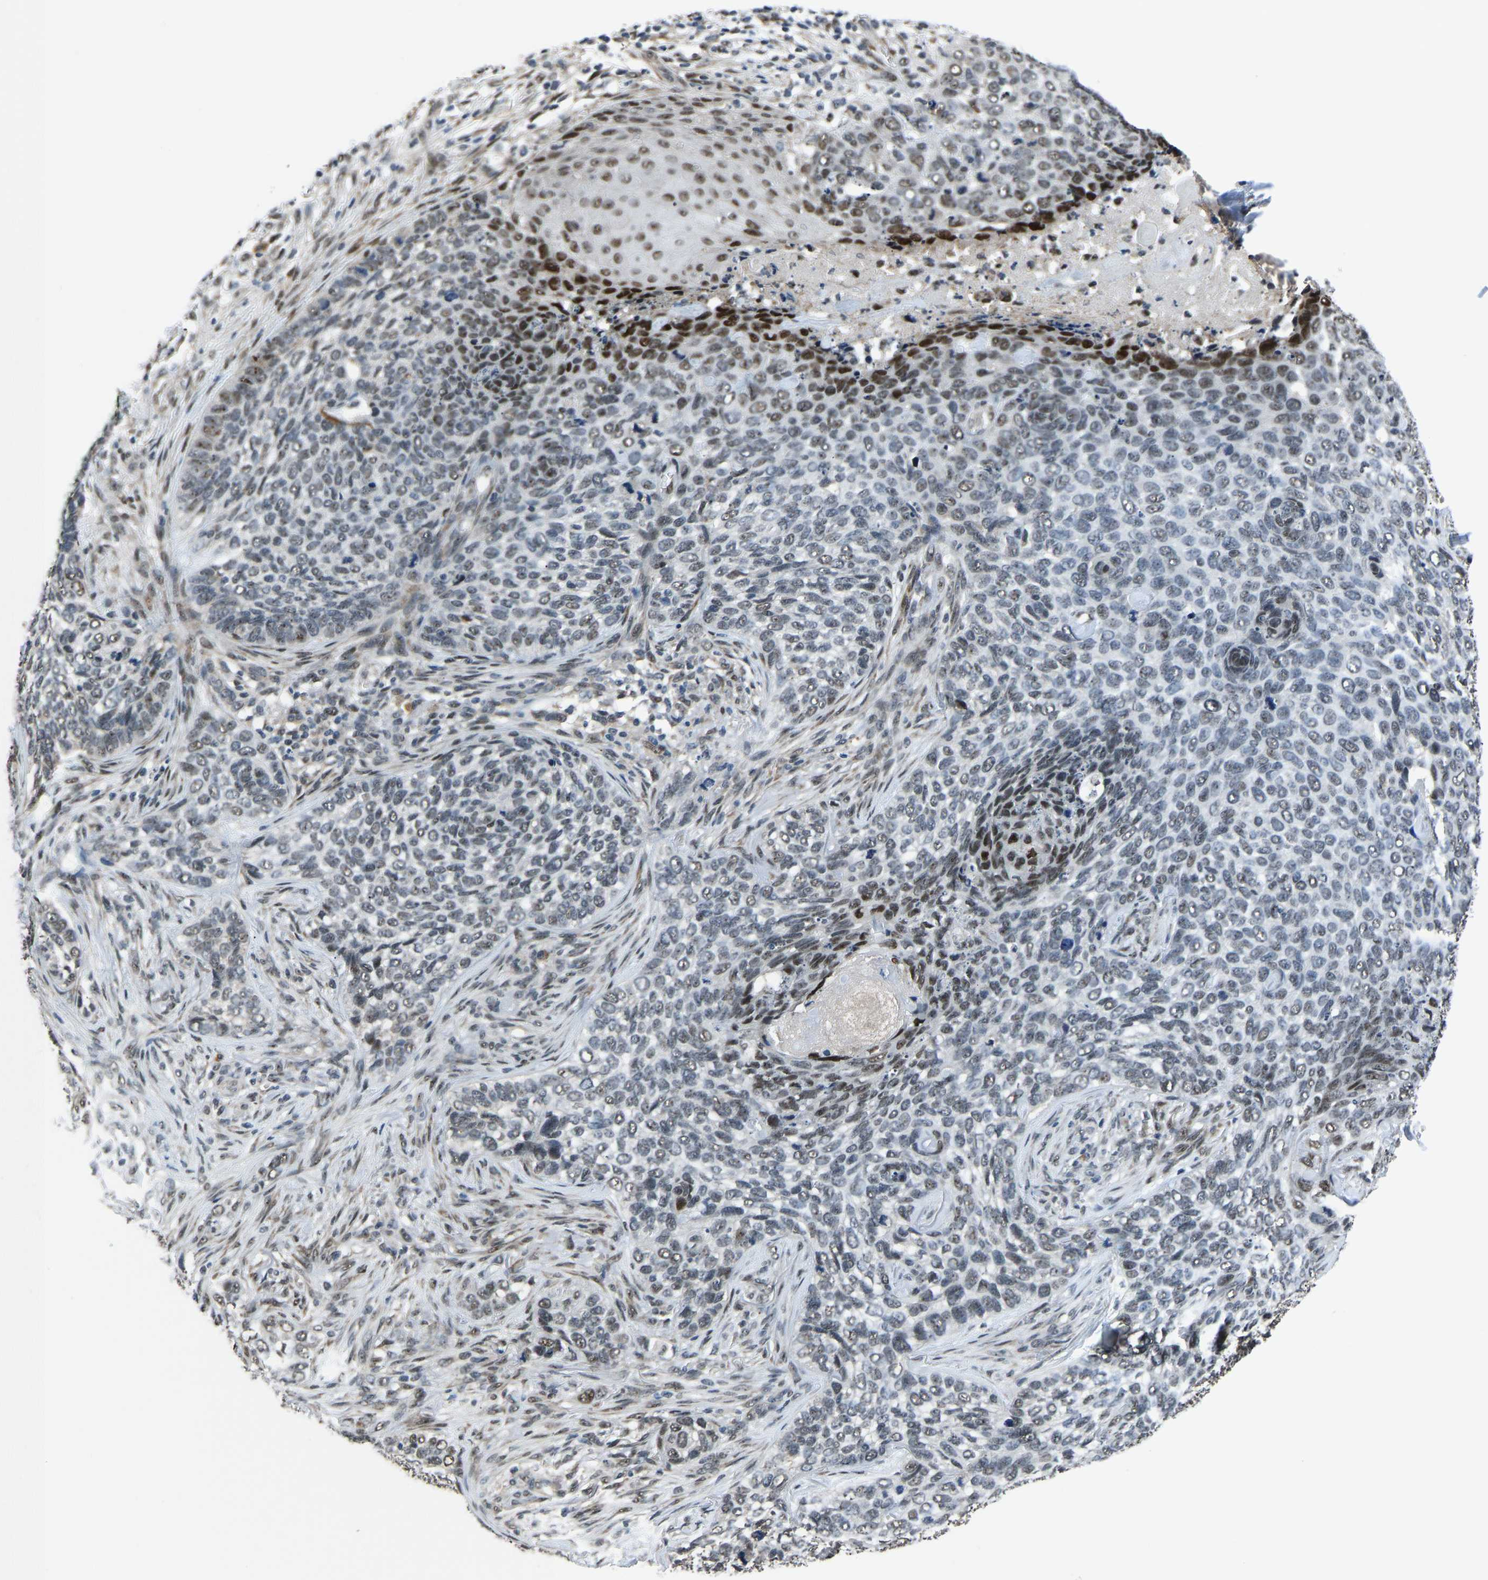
{"staining": {"intensity": "strong", "quantity": "<25%", "location": "nuclear"}, "tissue": "skin cancer", "cell_type": "Tumor cells", "image_type": "cancer", "snomed": [{"axis": "morphology", "description": "Basal cell carcinoma"}, {"axis": "topography", "description": "Skin"}], "caption": "IHC micrograph of skin cancer (basal cell carcinoma) stained for a protein (brown), which demonstrates medium levels of strong nuclear positivity in about <25% of tumor cells.", "gene": "FOS", "patient": {"sex": "female", "age": 64}}